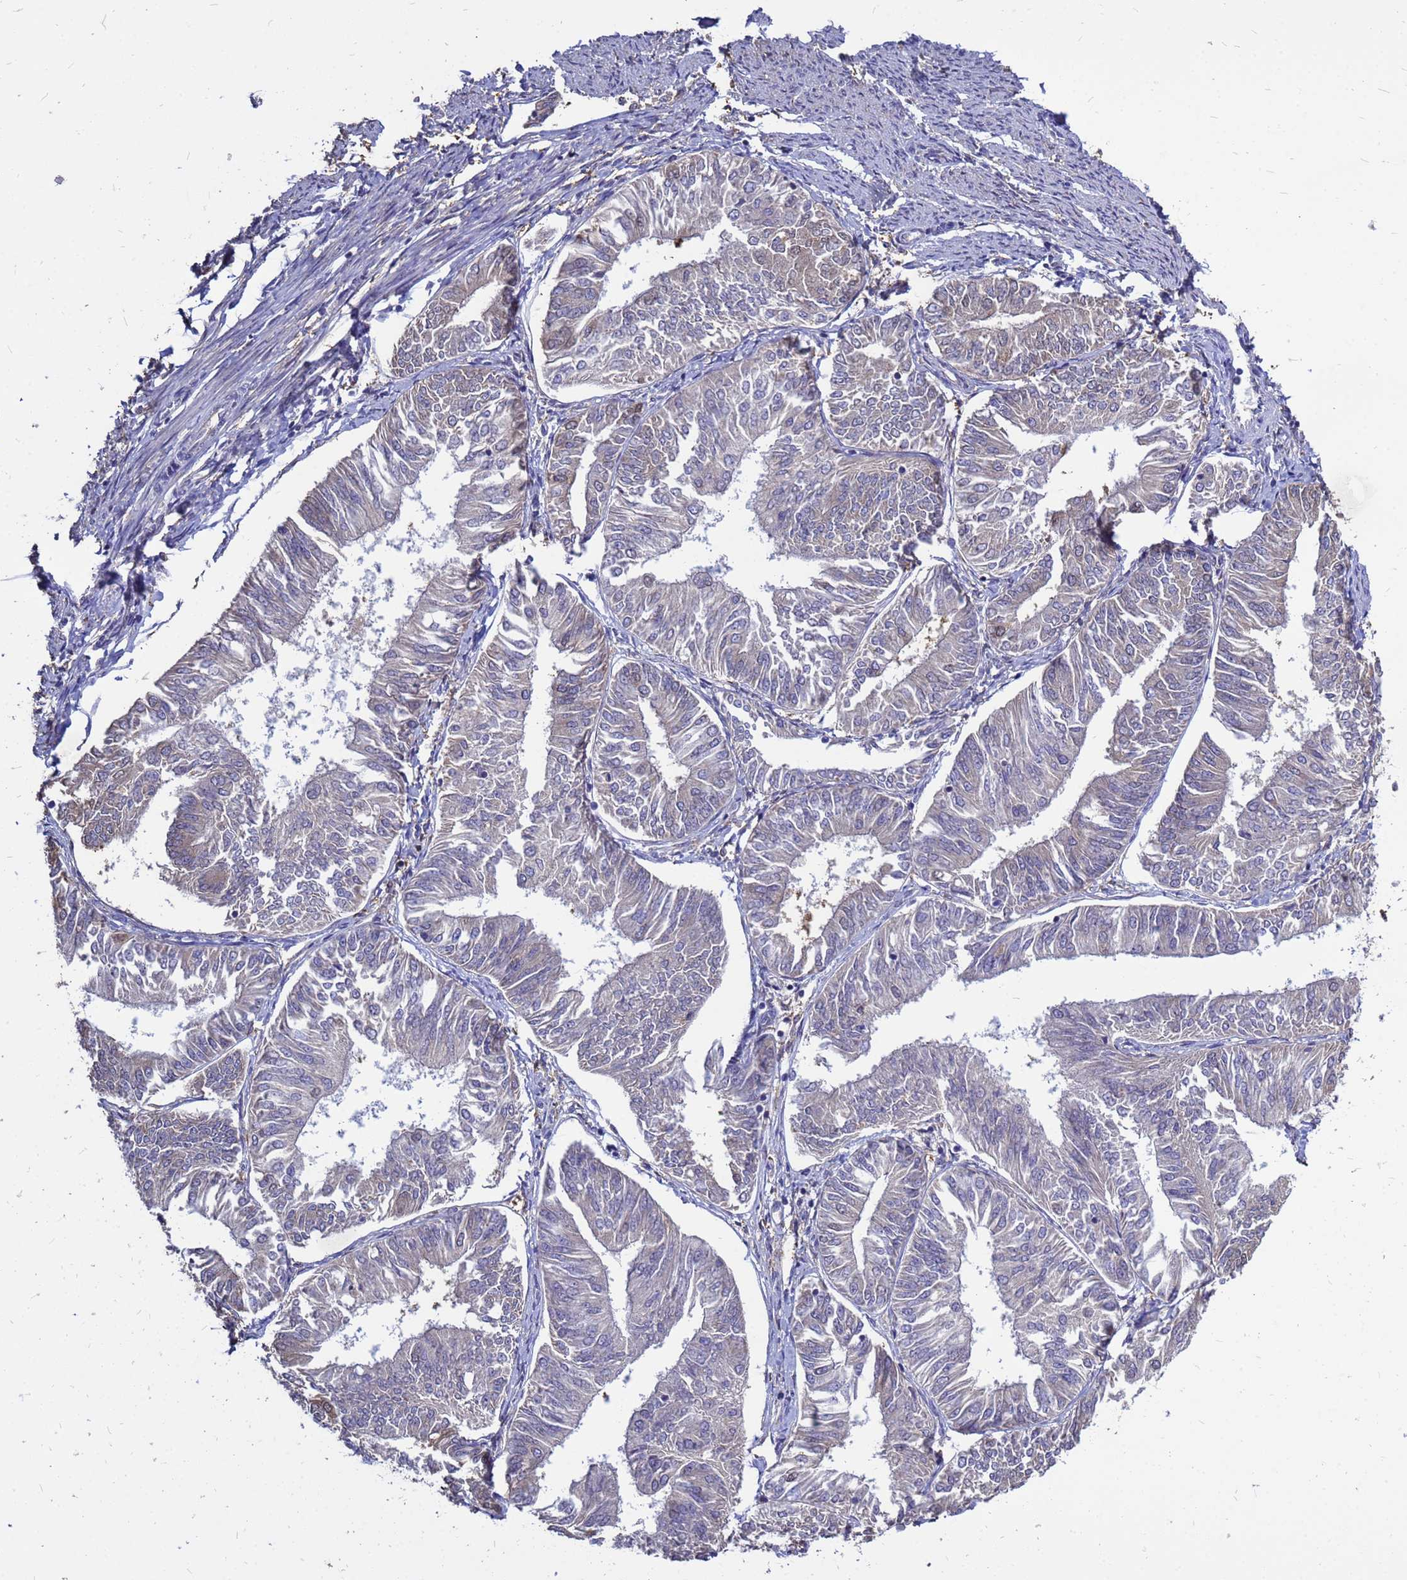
{"staining": {"intensity": "weak", "quantity": "<25%", "location": "cytoplasmic/membranous"}, "tissue": "endometrial cancer", "cell_type": "Tumor cells", "image_type": "cancer", "snomed": [{"axis": "morphology", "description": "Adenocarcinoma, NOS"}, {"axis": "topography", "description": "Endometrium"}], "caption": "An image of adenocarcinoma (endometrial) stained for a protein displays no brown staining in tumor cells. (DAB immunohistochemistry (IHC), high magnification).", "gene": "MOB2", "patient": {"sex": "female", "age": 58}}